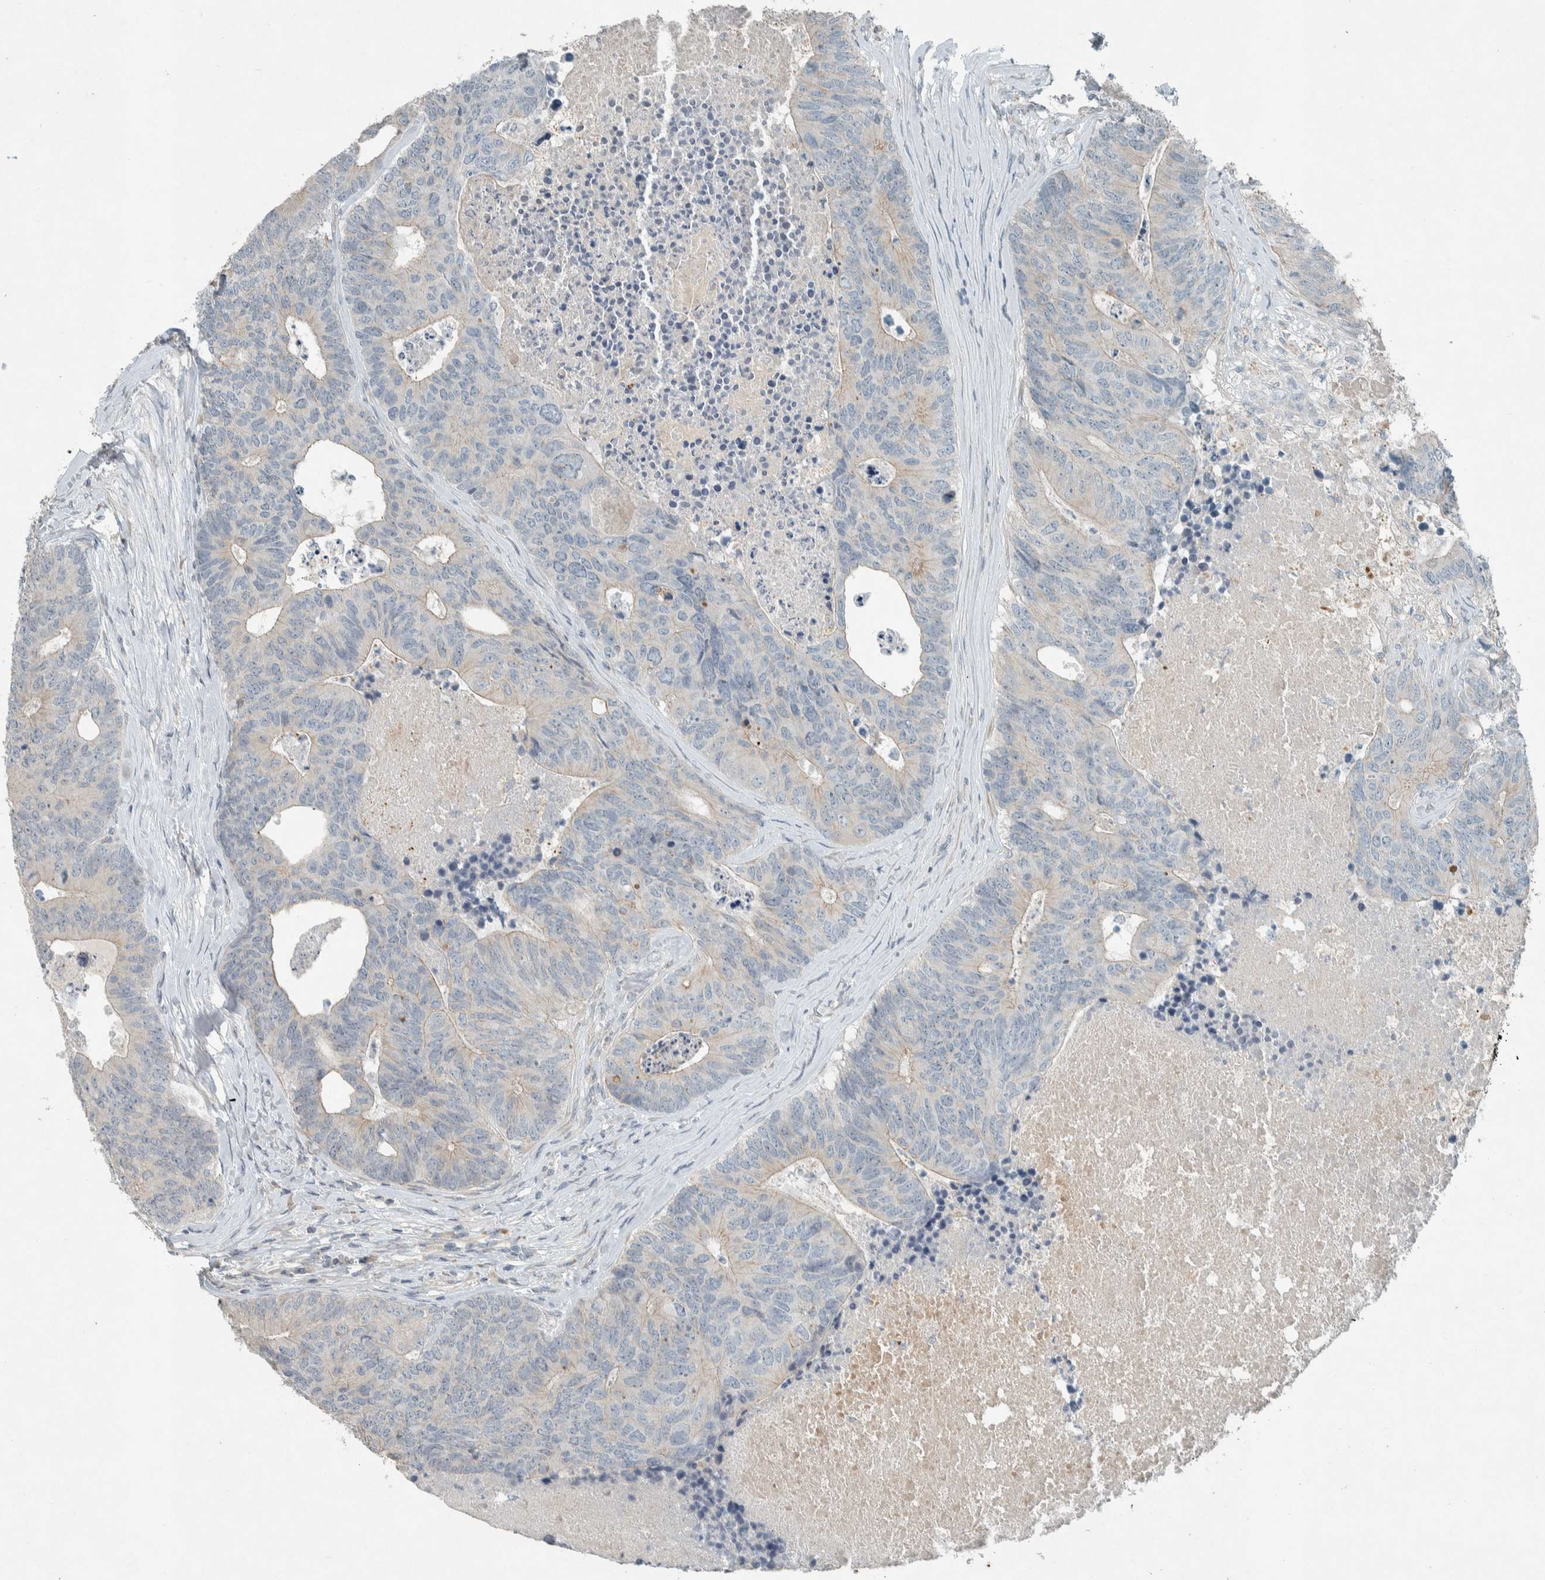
{"staining": {"intensity": "weak", "quantity": "<25%", "location": "cytoplasmic/membranous"}, "tissue": "colorectal cancer", "cell_type": "Tumor cells", "image_type": "cancer", "snomed": [{"axis": "morphology", "description": "Adenocarcinoma, NOS"}, {"axis": "topography", "description": "Colon"}], "caption": "Micrograph shows no significant protein staining in tumor cells of colorectal cancer (adenocarcinoma). (Brightfield microscopy of DAB IHC at high magnification).", "gene": "CERCAM", "patient": {"sex": "female", "age": 67}}